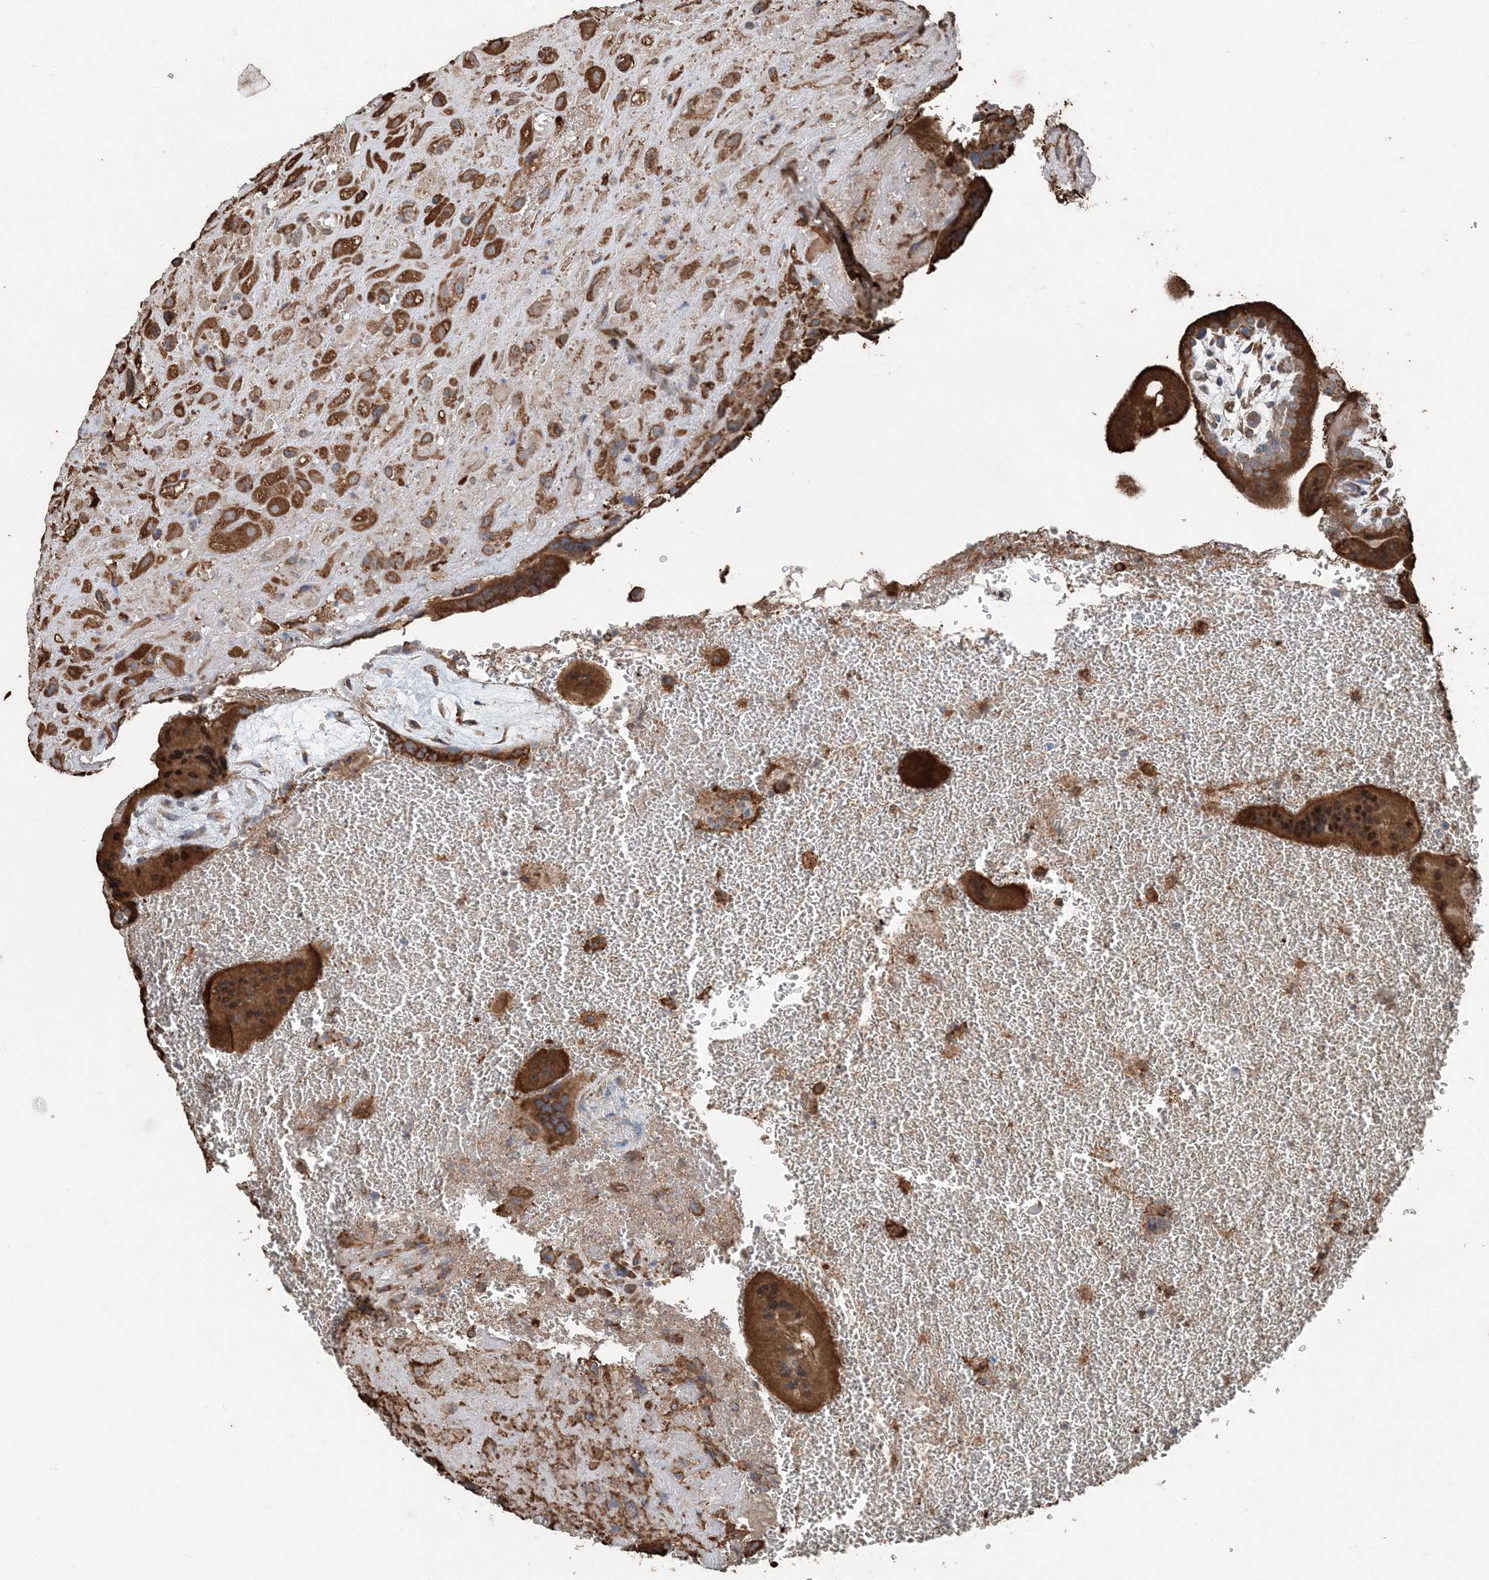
{"staining": {"intensity": "strong", "quantity": ">75%", "location": "cytoplasmic/membranous"}, "tissue": "placenta", "cell_type": "Decidual cells", "image_type": "normal", "snomed": [{"axis": "morphology", "description": "Normal tissue, NOS"}, {"axis": "topography", "description": "Placenta"}], "caption": "A brown stain shows strong cytoplasmic/membranous staining of a protein in decidual cells of benign human placenta. Immunohistochemistry stains the protein in brown and the nuclei are stained blue.", "gene": "PDIA6", "patient": {"sex": "female", "age": 35}}